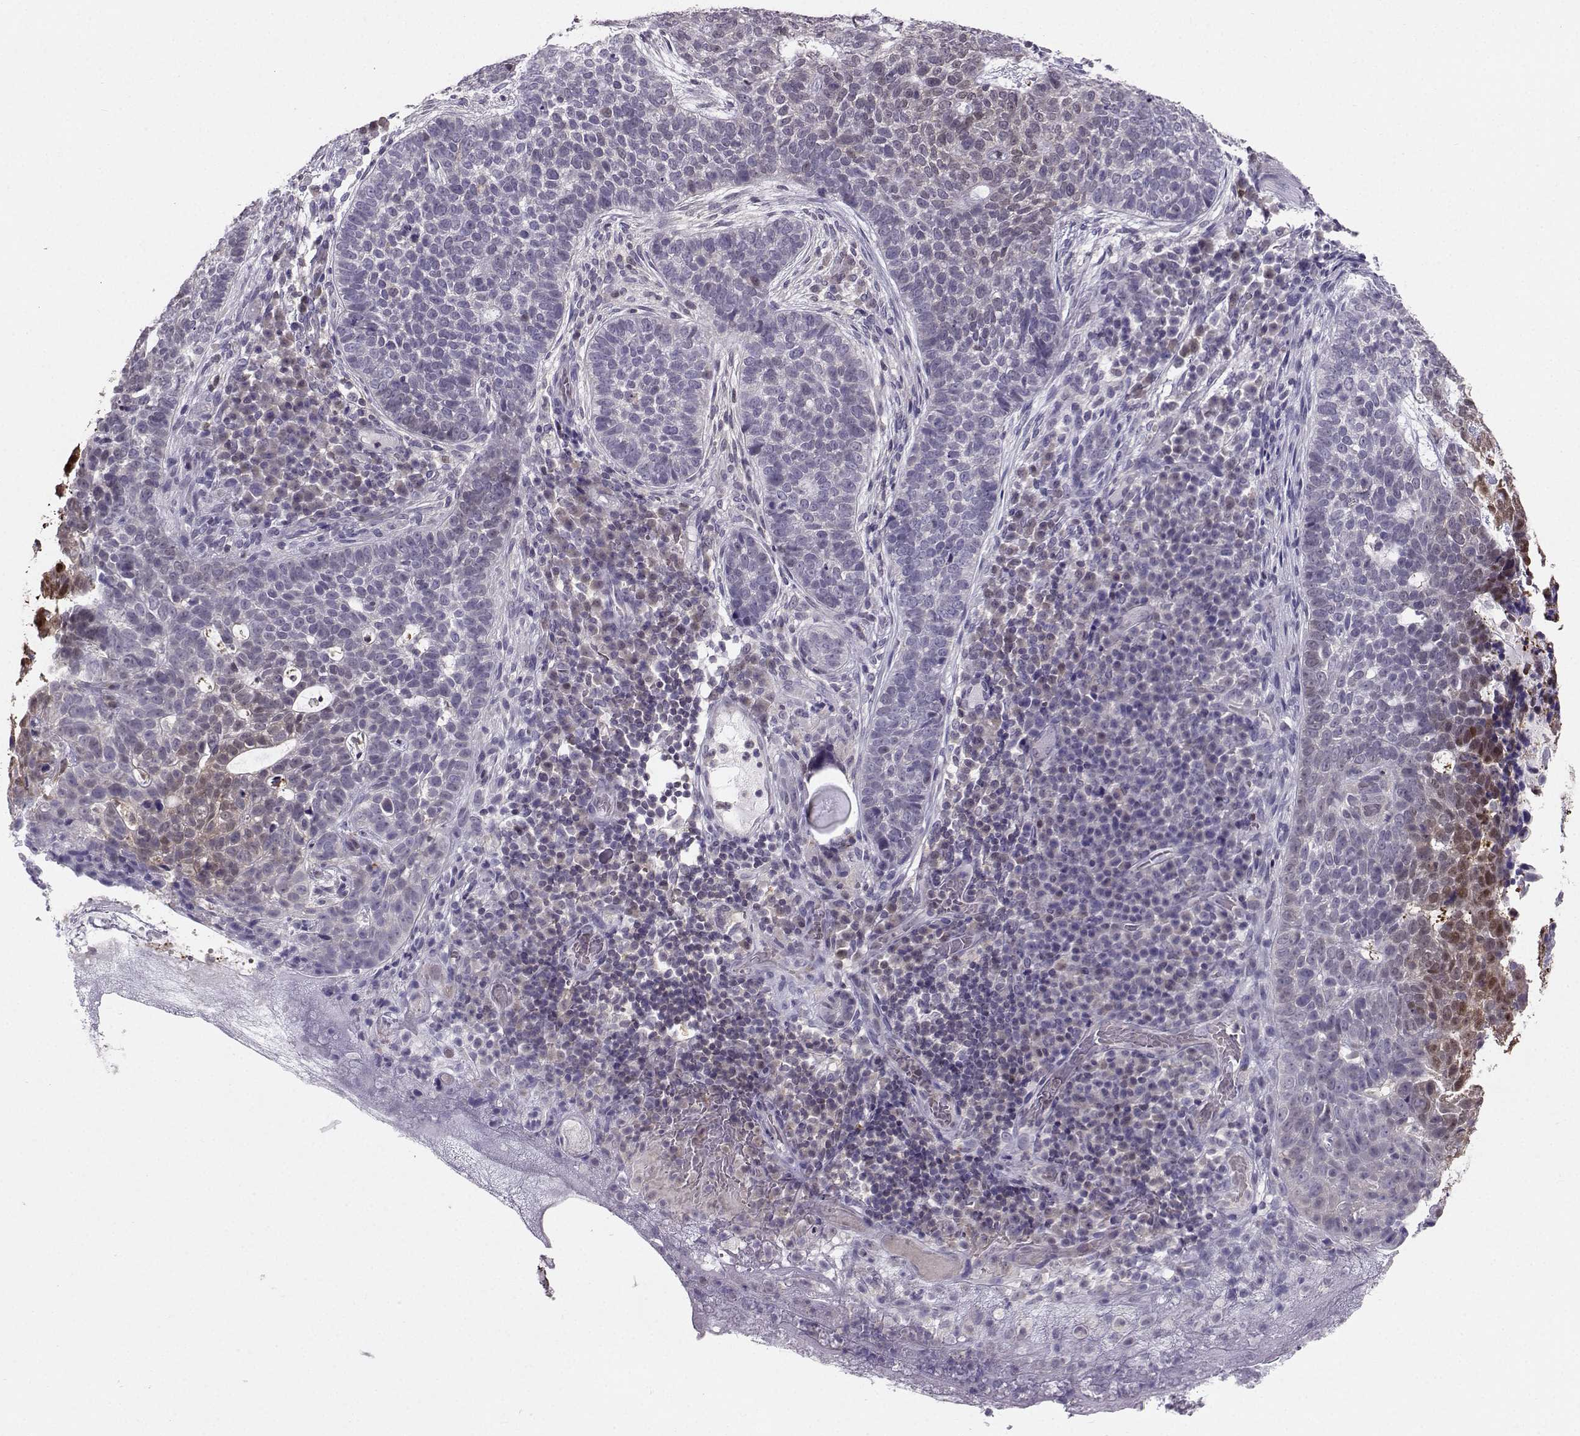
{"staining": {"intensity": "negative", "quantity": "none", "location": "none"}, "tissue": "skin cancer", "cell_type": "Tumor cells", "image_type": "cancer", "snomed": [{"axis": "morphology", "description": "Basal cell carcinoma"}, {"axis": "topography", "description": "Skin"}], "caption": "IHC of human skin cancer shows no positivity in tumor cells. (Immunohistochemistry (ihc), brightfield microscopy, high magnification).", "gene": "PGK1", "patient": {"sex": "female", "age": 69}}